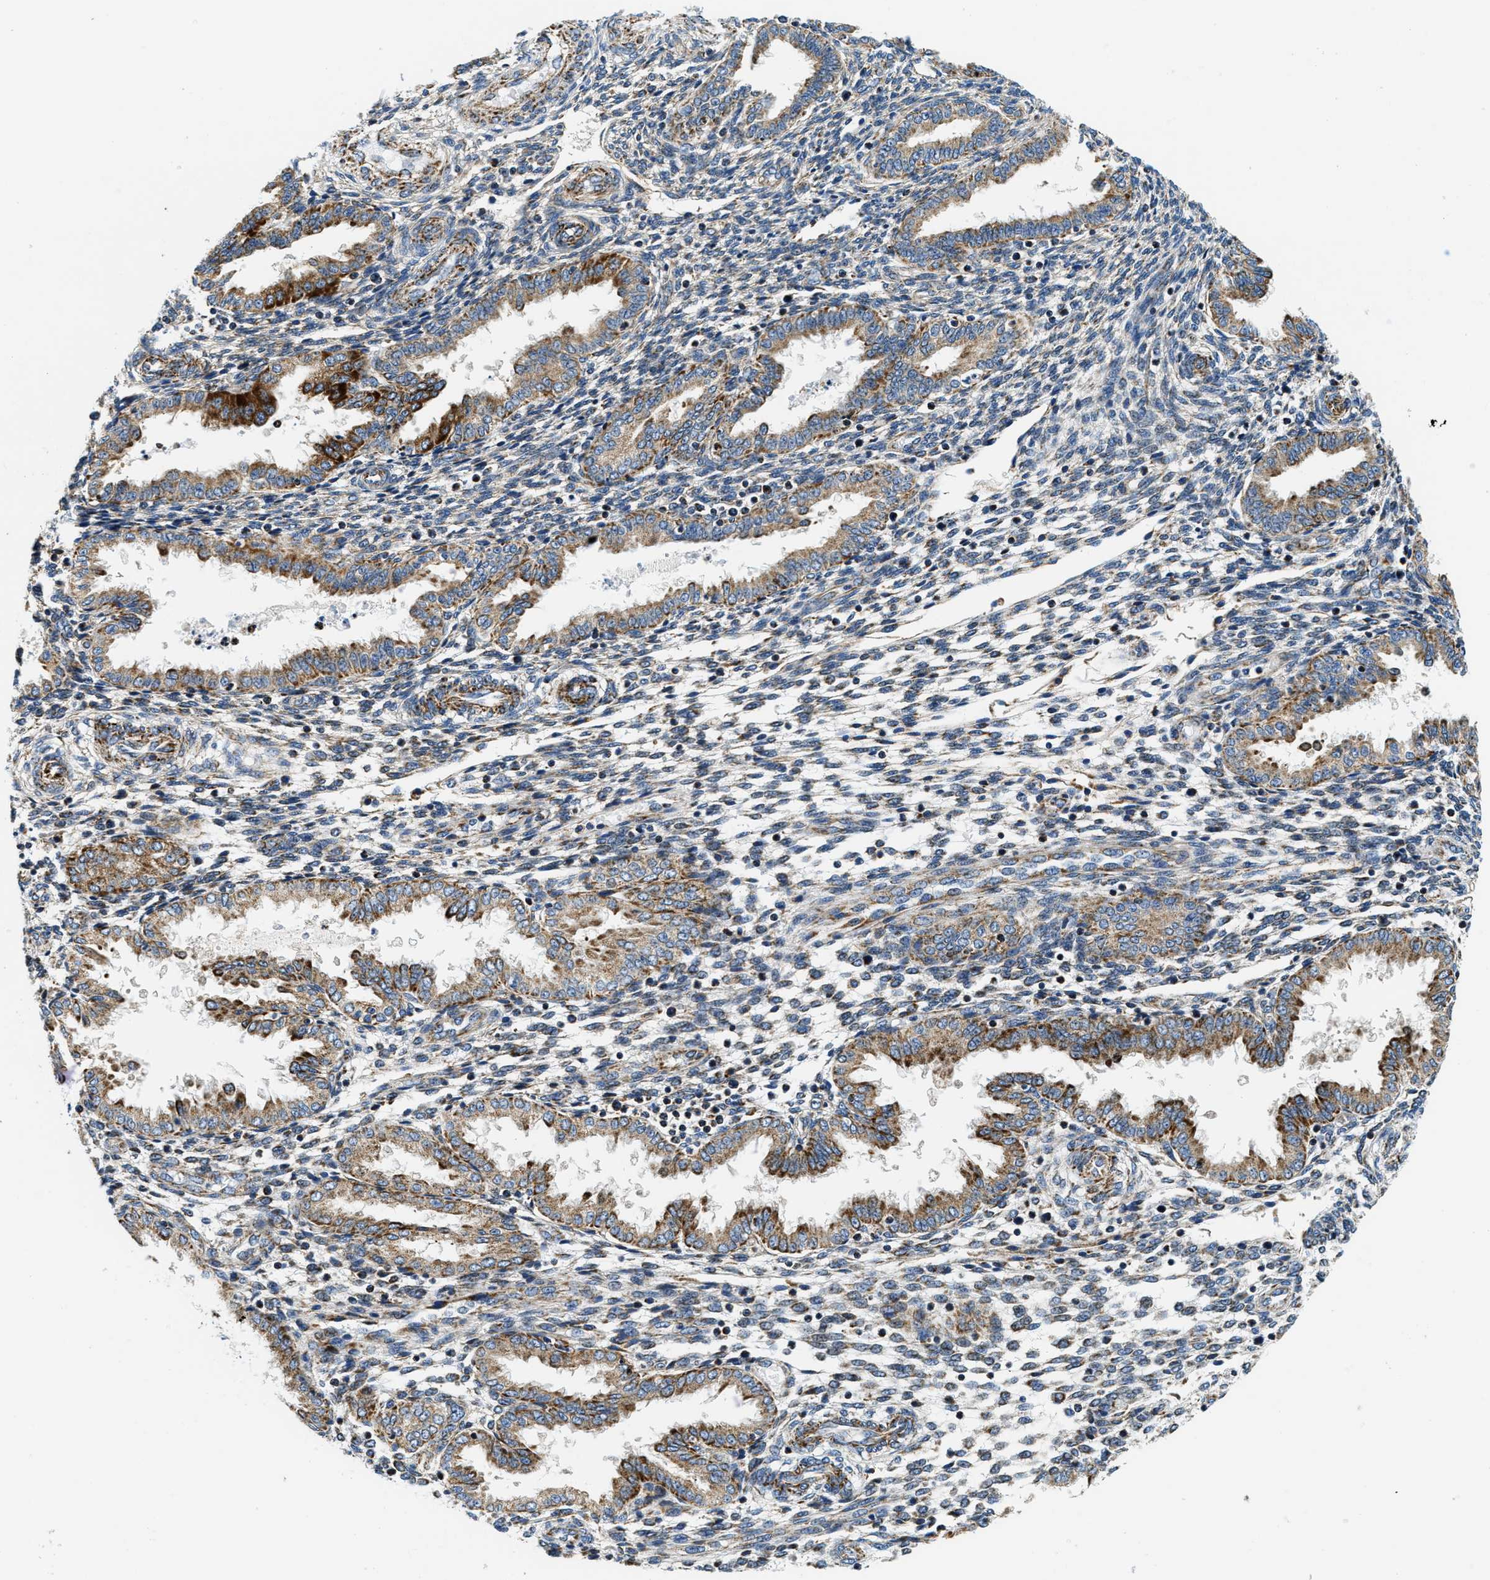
{"staining": {"intensity": "moderate", "quantity": "<25%", "location": "cytoplasmic/membranous"}, "tissue": "endometrium", "cell_type": "Cells in endometrial stroma", "image_type": "normal", "snomed": [{"axis": "morphology", "description": "Normal tissue, NOS"}, {"axis": "topography", "description": "Endometrium"}], "caption": "High-power microscopy captured an immunohistochemistry histopathology image of unremarkable endometrium, revealing moderate cytoplasmic/membranous staining in about <25% of cells in endometrial stroma. (DAB IHC, brown staining for protein, blue staining for nuclei).", "gene": "SAMD4B", "patient": {"sex": "female", "age": 33}}